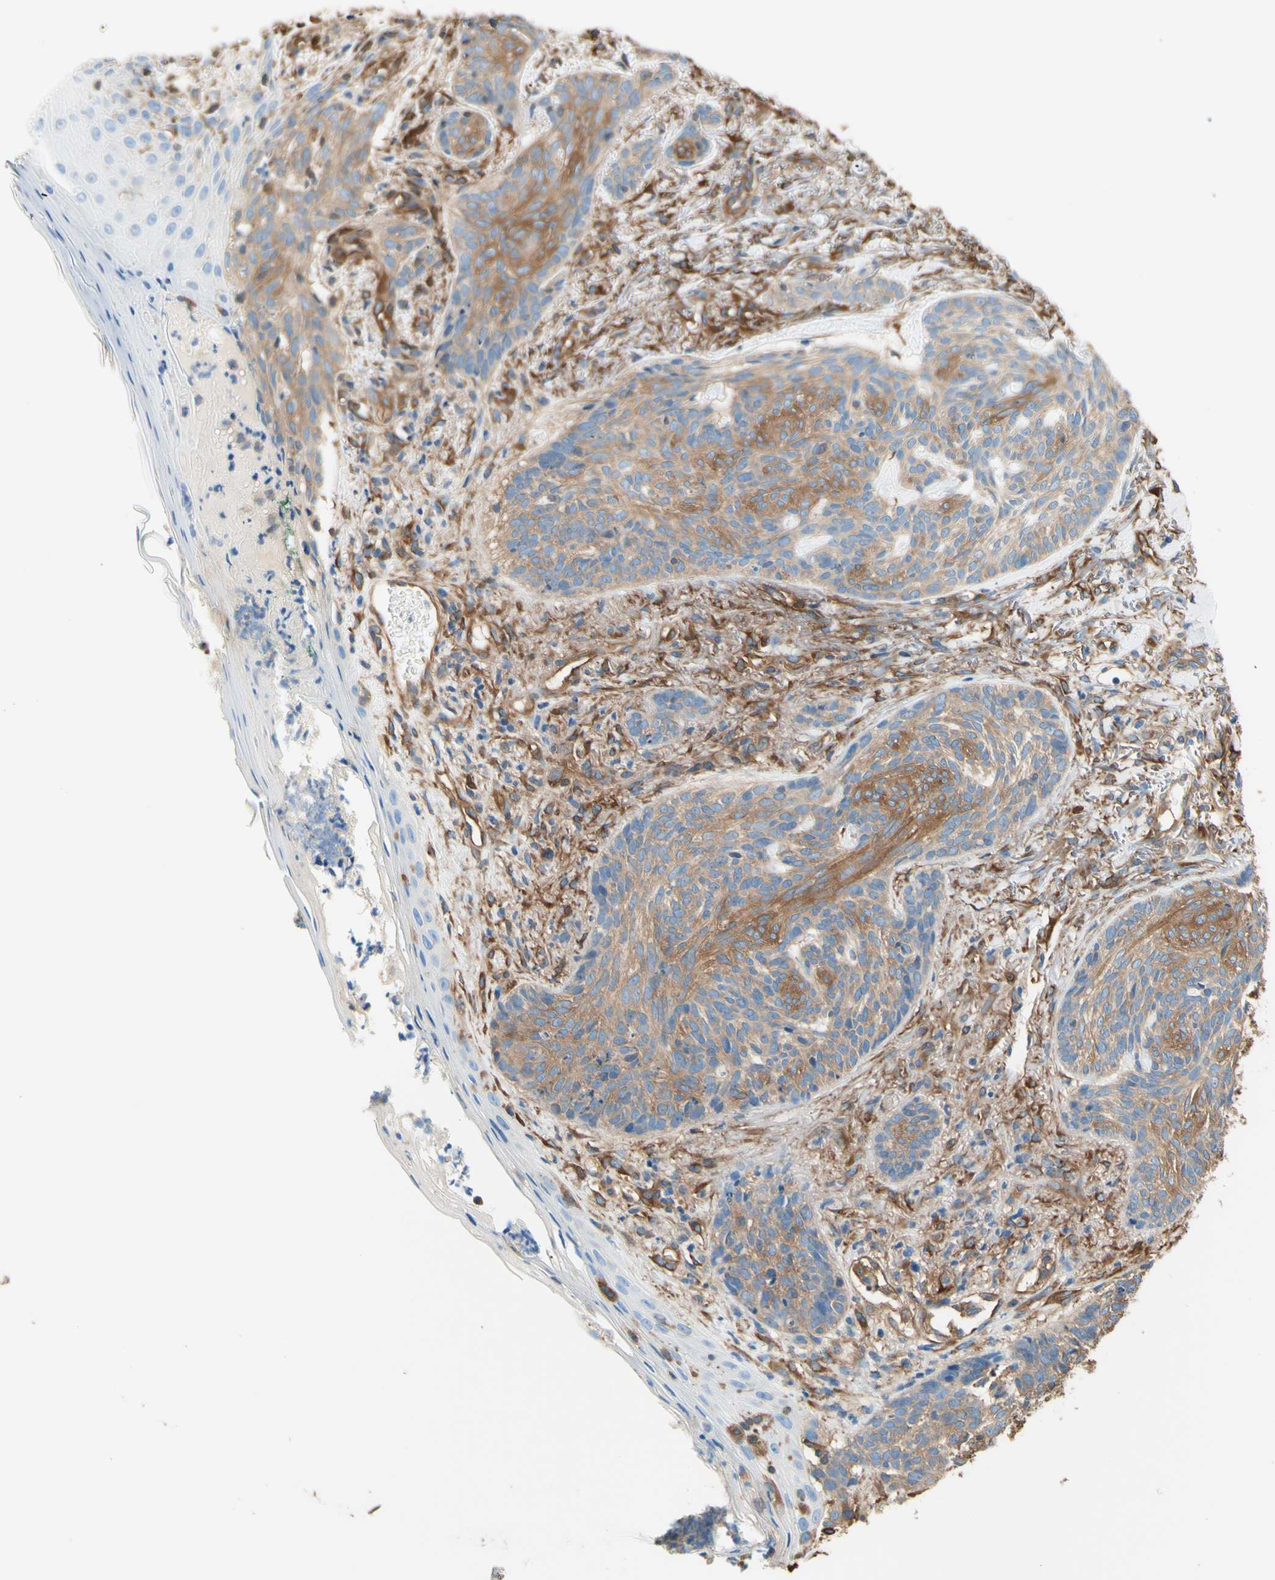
{"staining": {"intensity": "moderate", "quantity": ">75%", "location": "cytoplasmic/membranous"}, "tissue": "skin cancer", "cell_type": "Tumor cells", "image_type": "cancer", "snomed": [{"axis": "morphology", "description": "Basal cell carcinoma"}, {"axis": "topography", "description": "Skin"}], "caption": "Immunohistochemical staining of skin cancer reveals medium levels of moderate cytoplasmic/membranous positivity in approximately >75% of tumor cells.", "gene": "DPYSL3", "patient": {"sex": "male", "age": 43}}